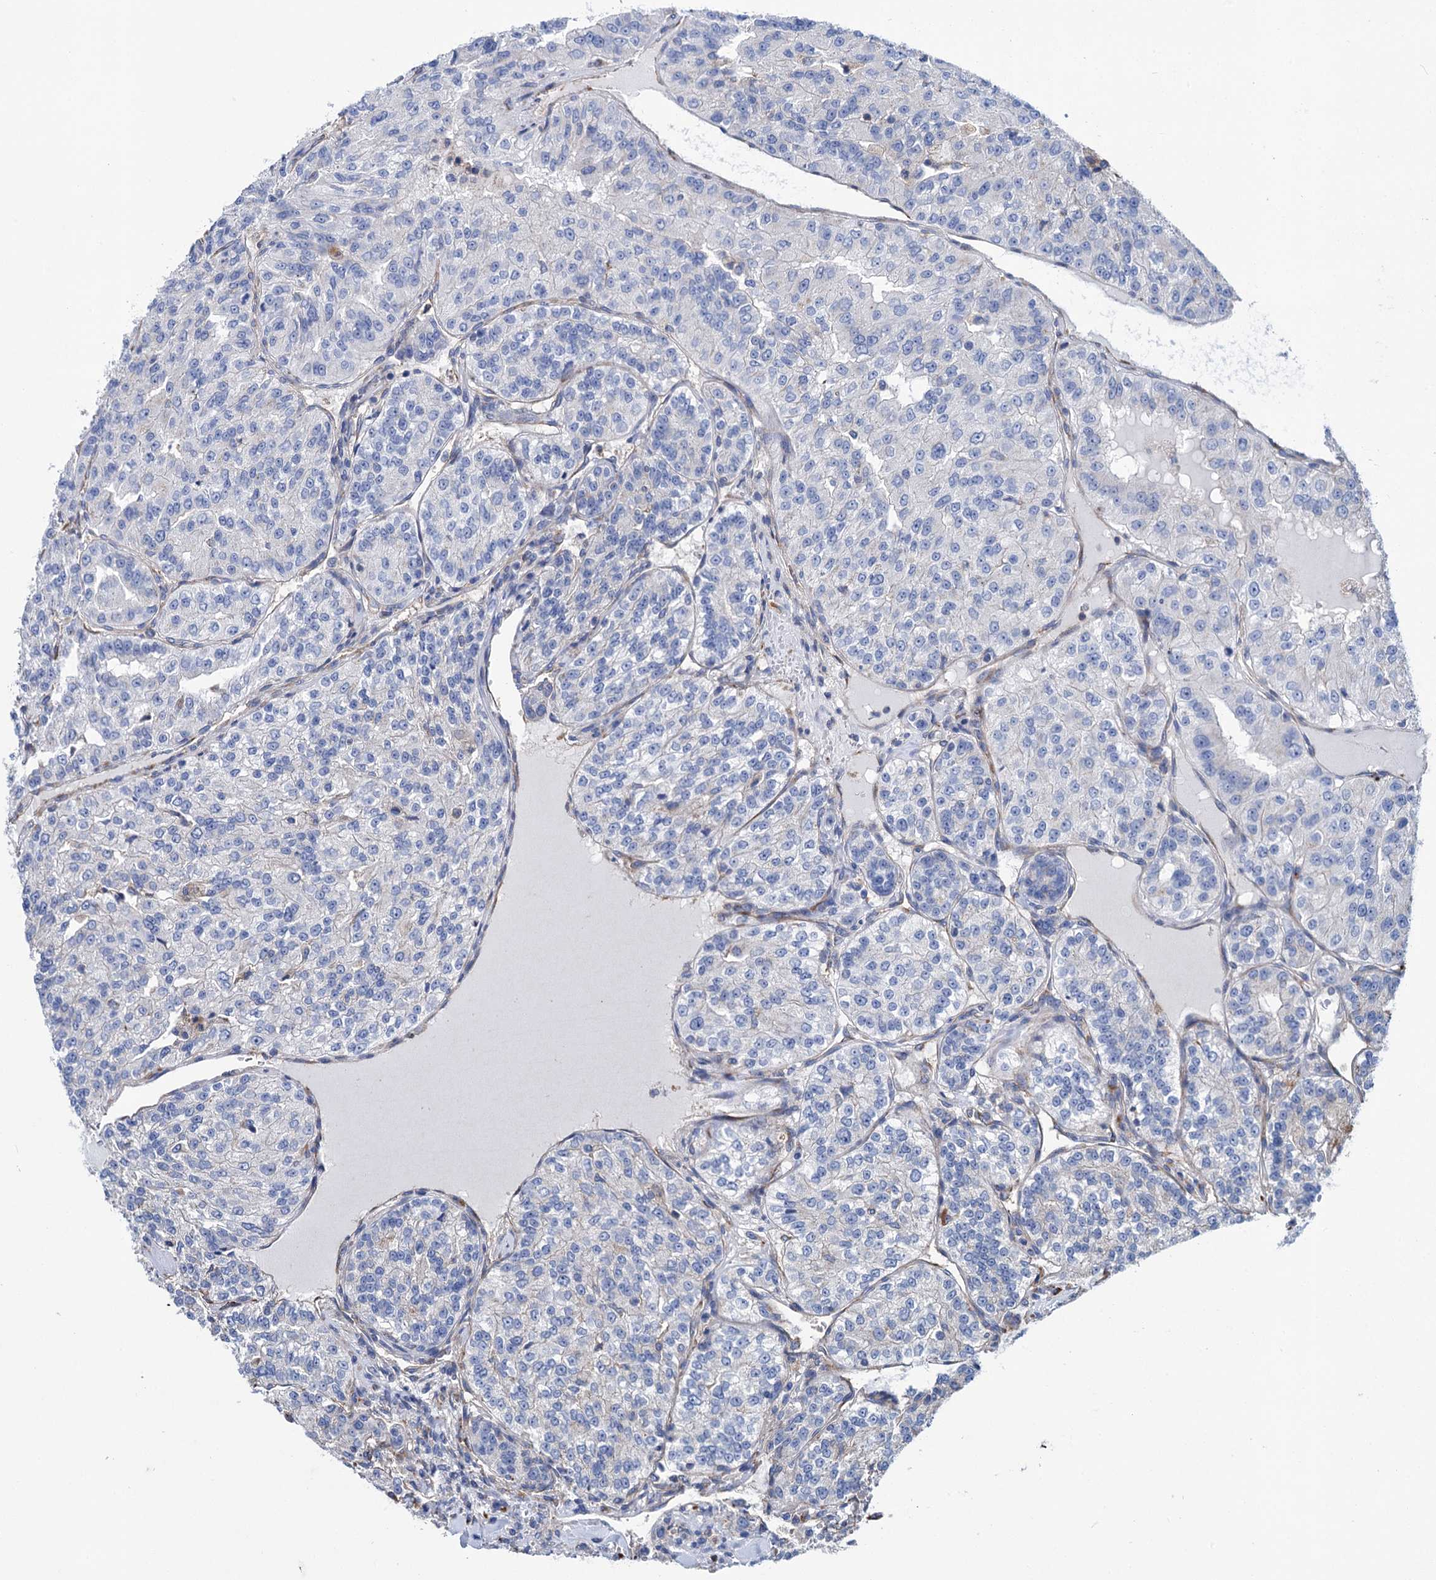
{"staining": {"intensity": "negative", "quantity": "none", "location": "none"}, "tissue": "renal cancer", "cell_type": "Tumor cells", "image_type": "cancer", "snomed": [{"axis": "morphology", "description": "Adenocarcinoma, NOS"}, {"axis": "topography", "description": "Kidney"}], "caption": "High power microscopy photomicrograph of an IHC photomicrograph of renal cancer, revealing no significant expression in tumor cells.", "gene": "SCPEP1", "patient": {"sex": "female", "age": 63}}